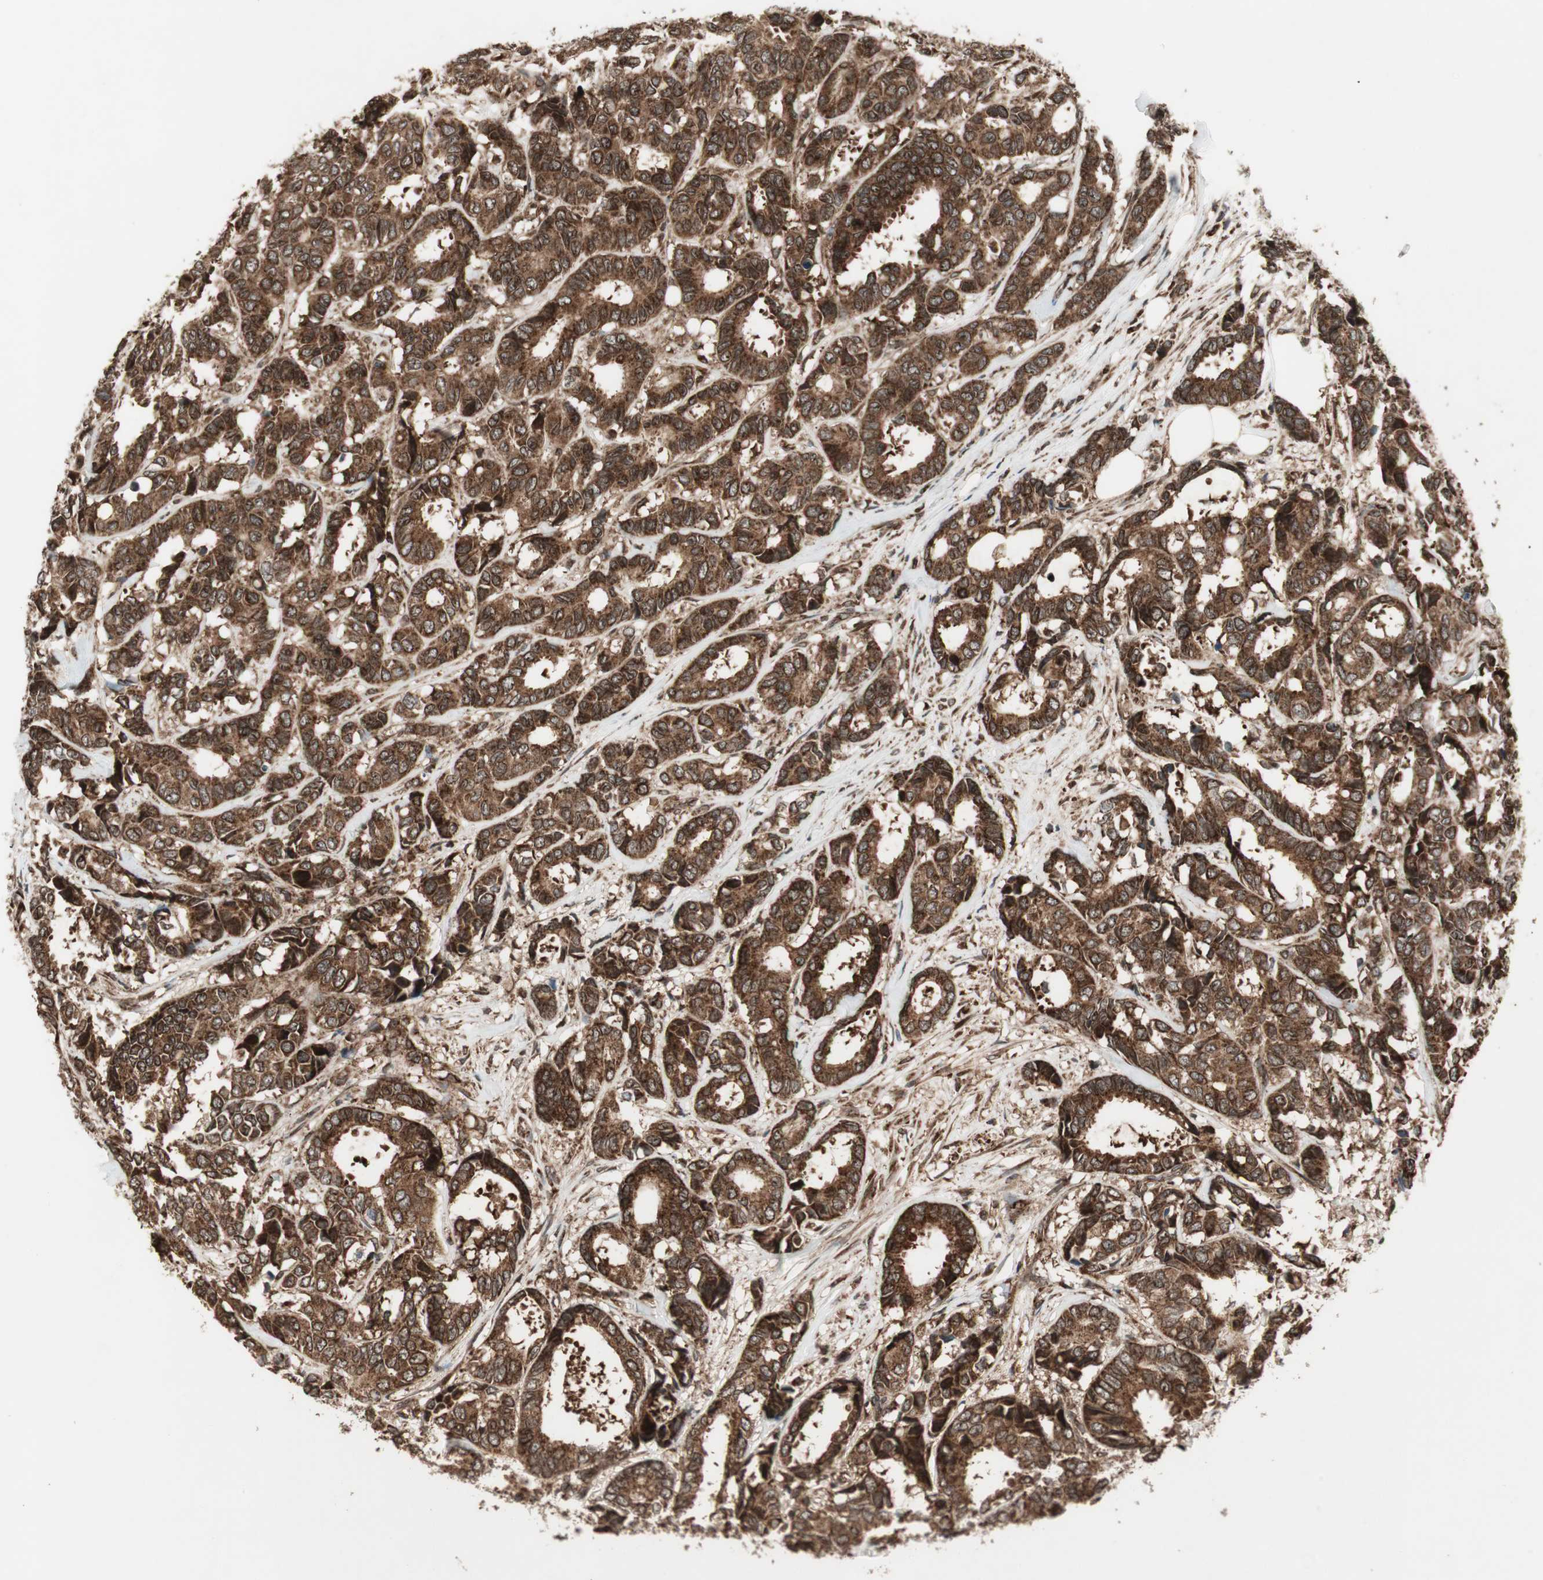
{"staining": {"intensity": "strong", "quantity": ">75%", "location": "cytoplasmic/membranous,nuclear"}, "tissue": "breast cancer", "cell_type": "Tumor cells", "image_type": "cancer", "snomed": [{"axis": "morphology", "description": "Duct carcinoma"}, {"axis": "topography", "description": "Breast"}], "caption": "A high-resolution image shows IHC staining of breast cancer, which reveals strong cytoplasmic/membranous and nuclear positivity in approximately >75% of tumor cells. The protein is stained brown, and the nuclei are stained in blue (DAB IHC with brightfield microscopy, high magnification).", "gene": "NUP62", "patient": {"sex": "female", "age": 87}}